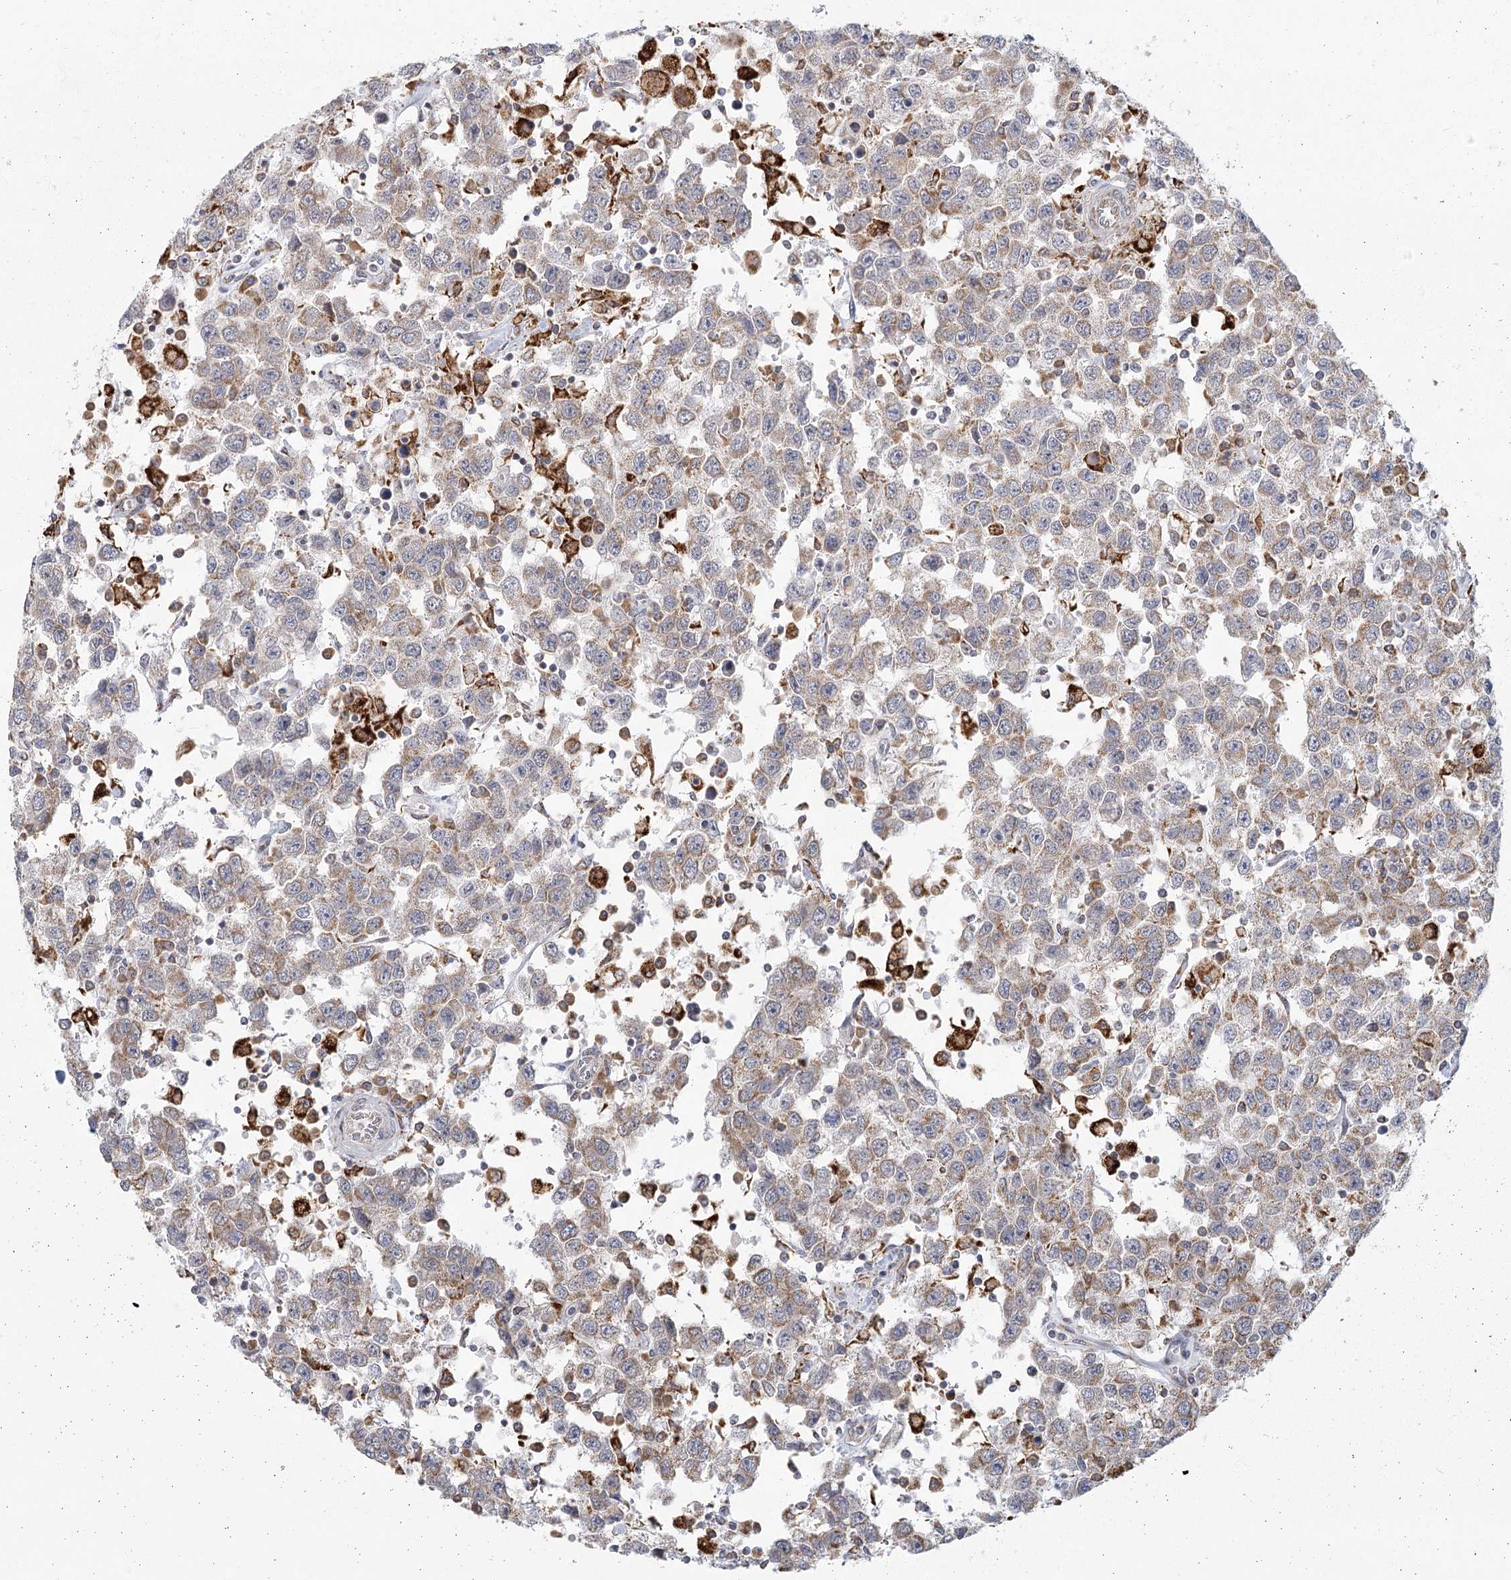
{"staining": {"intensity": "moderate", "quantity": "25%-75%", "location": "cytoplasmic/membranous"}, "tissue": "testis cancer", "cell_type": "Tumor cells", "image_type": "cancer", "snomed": [{"axis": "morphology", "description": "Seminoma, NOS"}, {"axis": "topography", "description": "Testis"}], "caption": "High-magnification brightfield microscopy of testis cancer (seminoma) stained with DAB (brown) and counterstained with hematoxylin (blue). tumor cells exhibit moderate cytoplasmic/membranous staining is seen in approximately25%-75% of cells. (Brightfield microscopy of DAB IHC at high magnification).", "gene": "LACTB", "patient": {"sex": "male", "age": 41}}